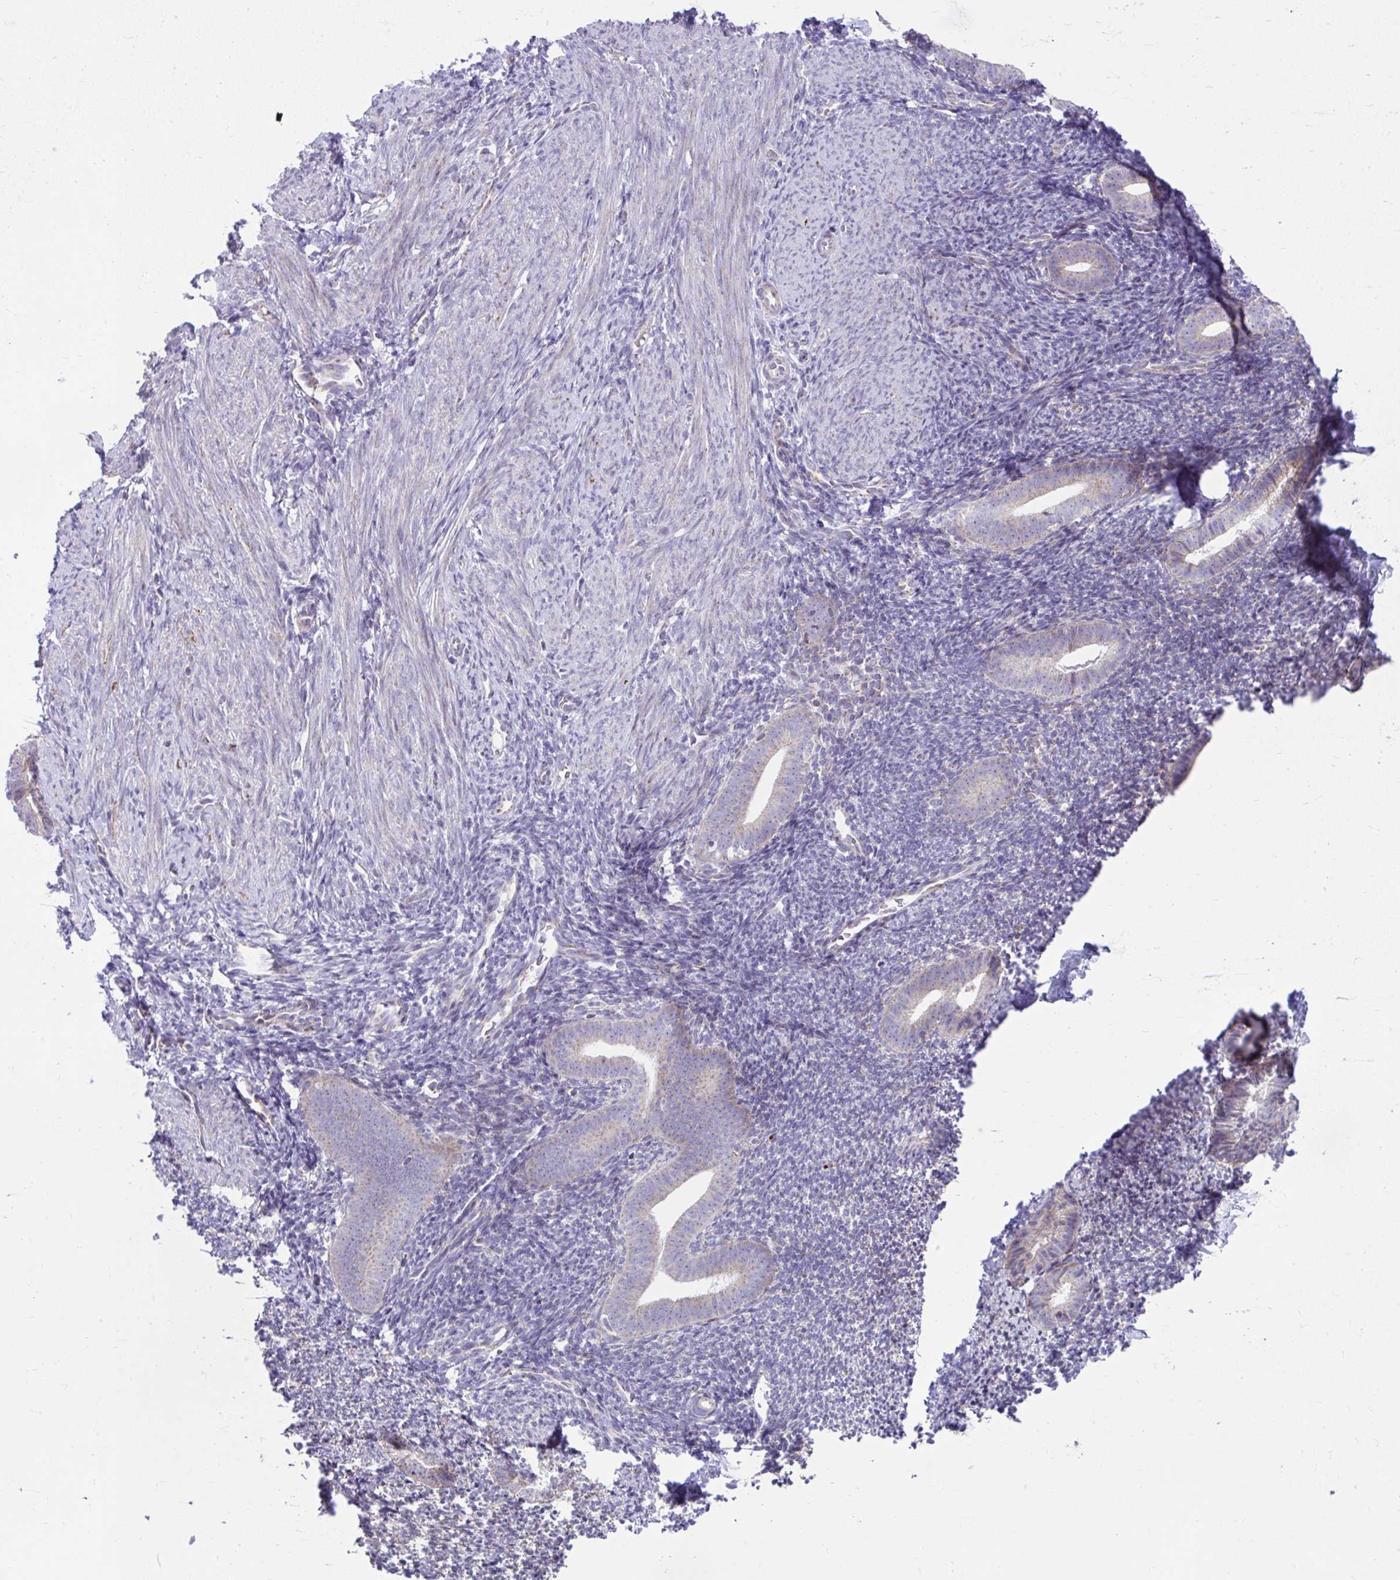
{"staining": {"intensity": "negative", "quantity": "none", "location": "none"}, "tissue": "endometrium", "cell_type": "Cells in endometrial stroma", "image_type": "normal", "snomed": [{"axis": "morphology", "description": "Normal tissue, NOS"}, {"axis": "topography", "description": "Endometrium"}], "caption": "The photomicrograph exhibits no significant staining in cells in endometrial stroma of endometrium.", "gene": "GPRIN3", "patient": {"sex": "female", "age": 39}}